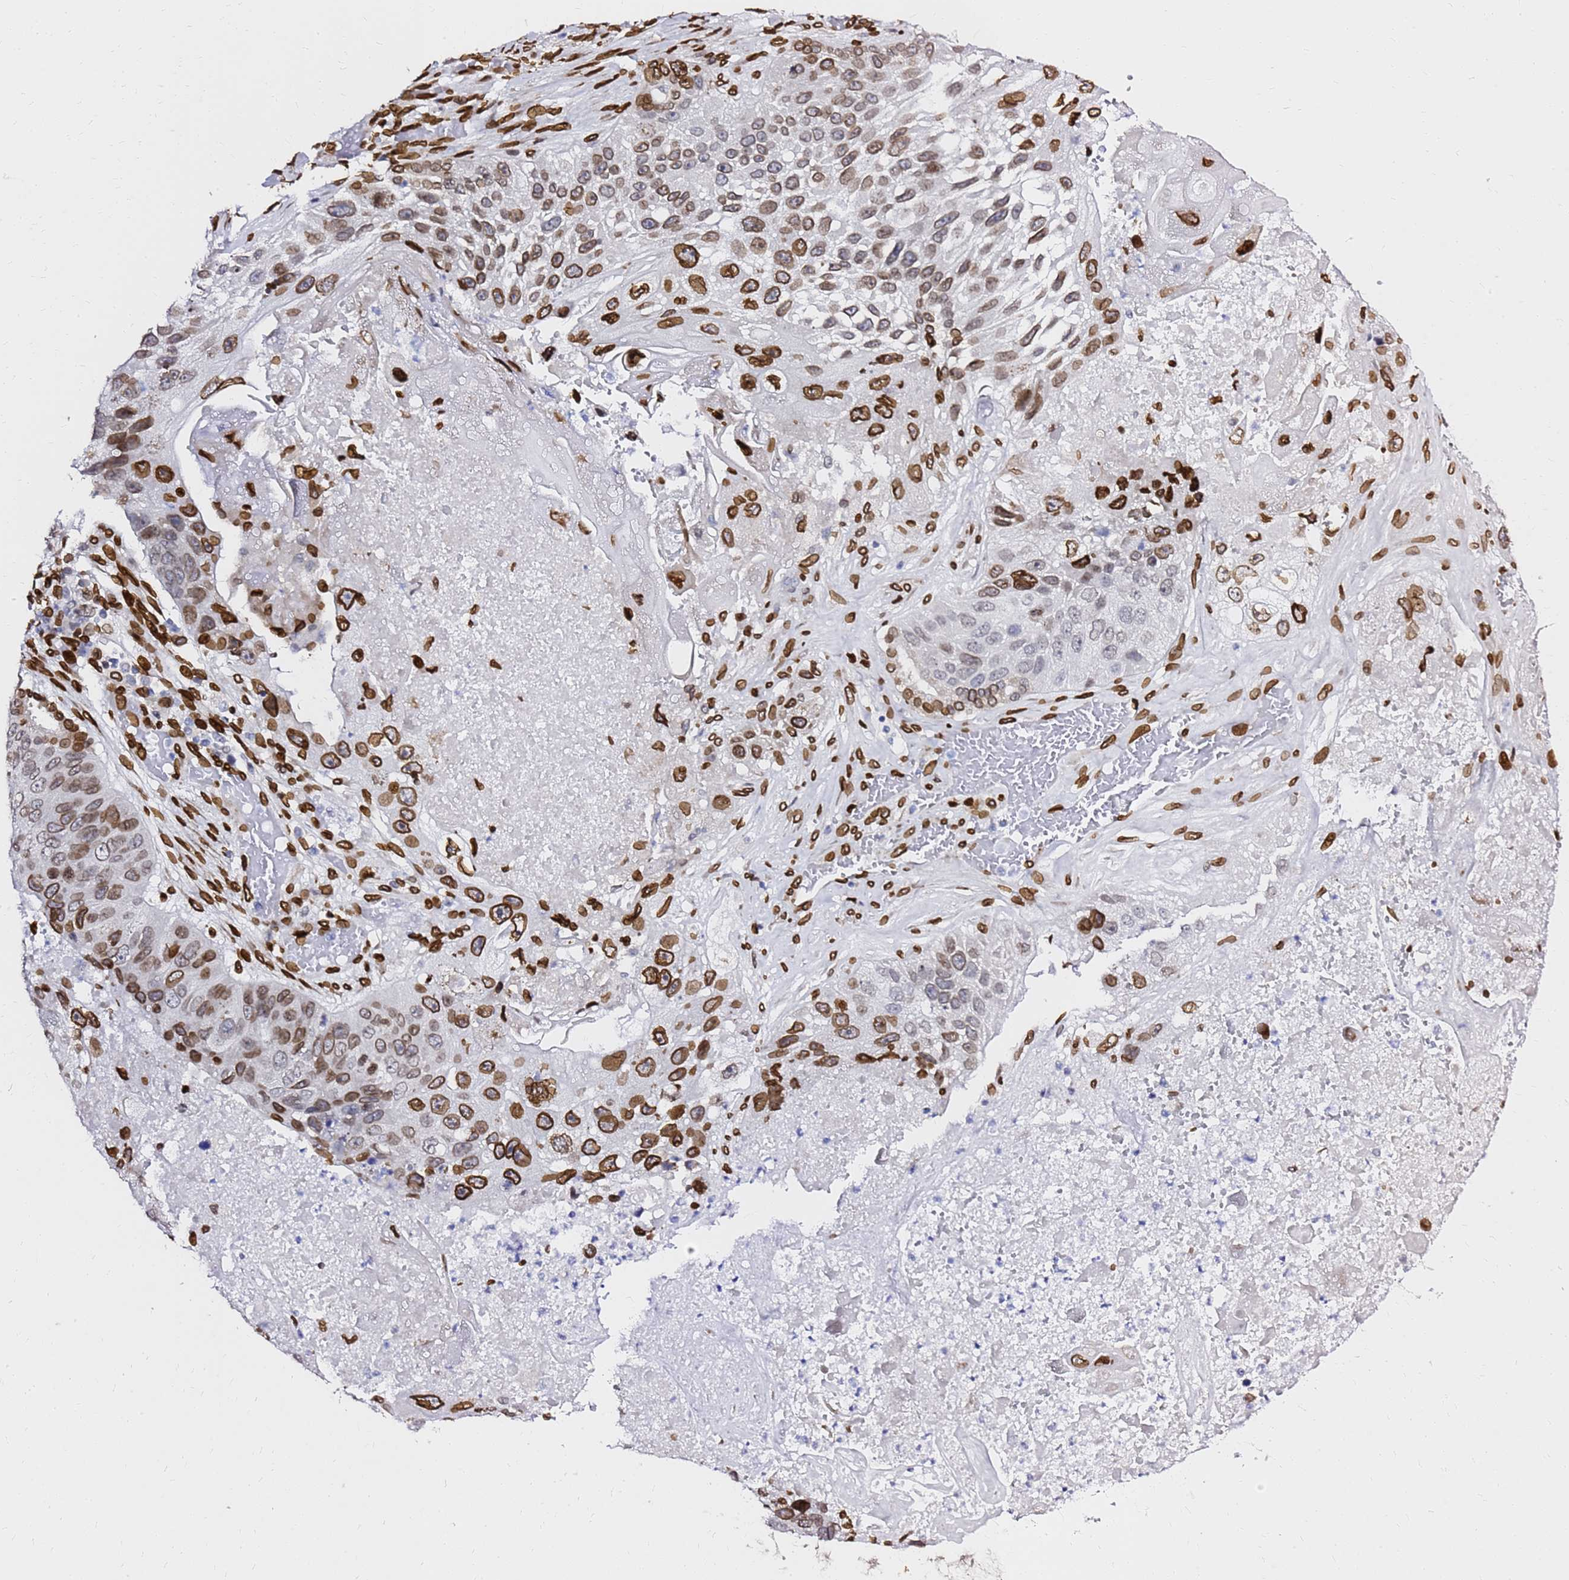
{"staining": {"intensity": "strong", "quantity": ">75%", "location": "cytoplasmic/membranous,nuclear"}, "tissue": "lung cancer", "cell_type": "Tumor cells", "image_type": "cancer", "snomed": [{"axis": "morphology", "description": "Squamous cell carcinoma, NOS"}, {"axis": "topography", "description": "Lung"}], "caption": "Strong cytoplasmic/membranous and nuclear protein expression is seen in approximately >75% of tumor cells in lung squamous cell carcinoma.", "gene": "C6orf141", "patient": {"sex": "male", "age": 61}}